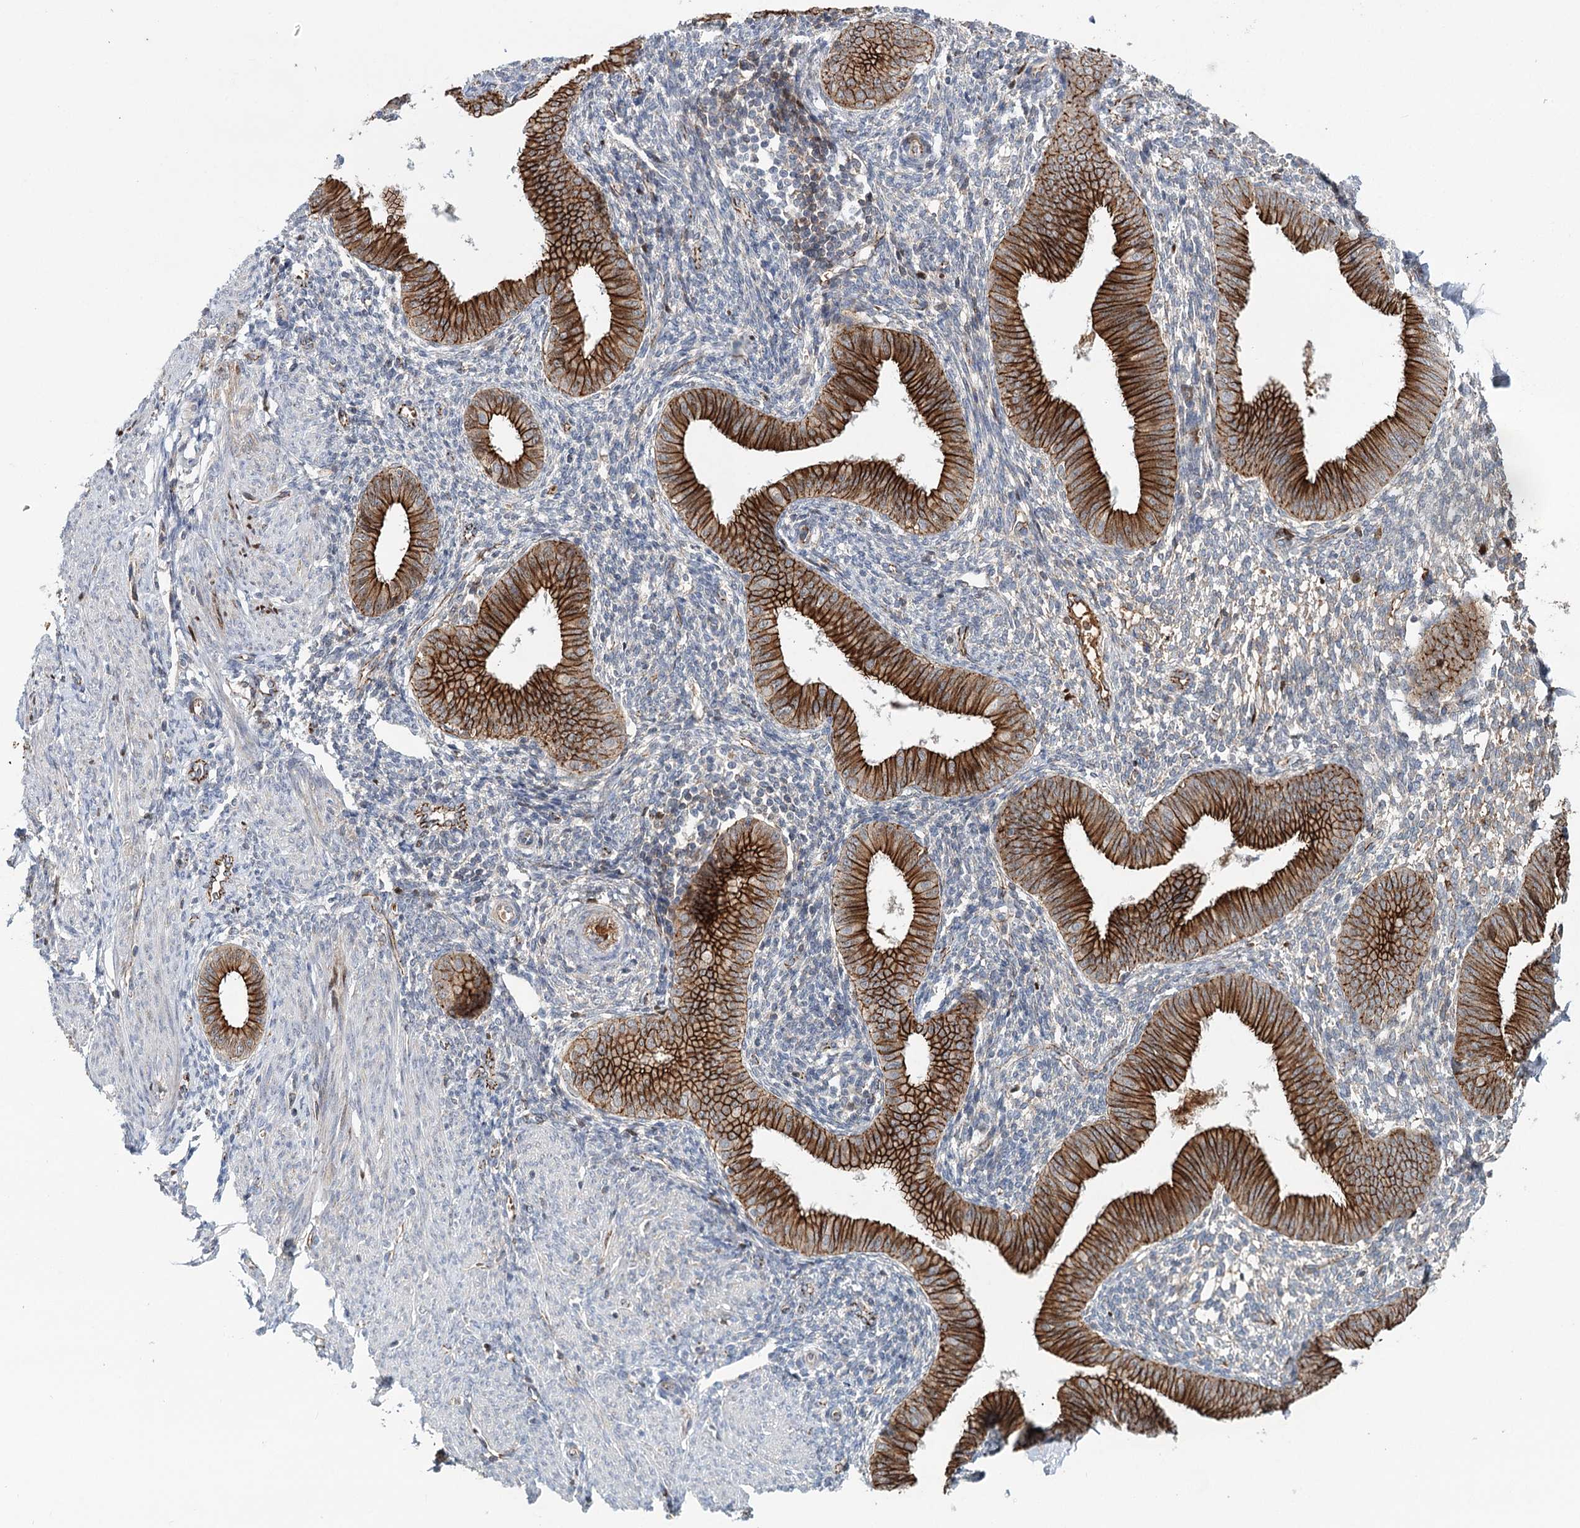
{"staining": {"intensity": "moderate", "quantity": "<25%", "location": "cytoplasmic/membranous"}, "tissue": "endometrium", "cell_type": "Cells in endometrial stroma", "image_type": "normal", "snomed": [{"axis": "morphology", "description": "Normal tissue, NOS"}, {"axis": "topography", "description": "Uterus"}, {"axis": "topography", "description": "Endometrium"}], "caption": "Immunohistochemistry image of unremarkable endometrium: human endometrium stained using immunohistochemistry (IHC) shows low levels of moderate protein expression localized specifically in the cytoplasmic/membranous of cells in endometrial stroma, appearing as a cytoplasmic/membranous brown color.", "gene": "PKP4", "patient": {"sex": "female", "age": 48}}